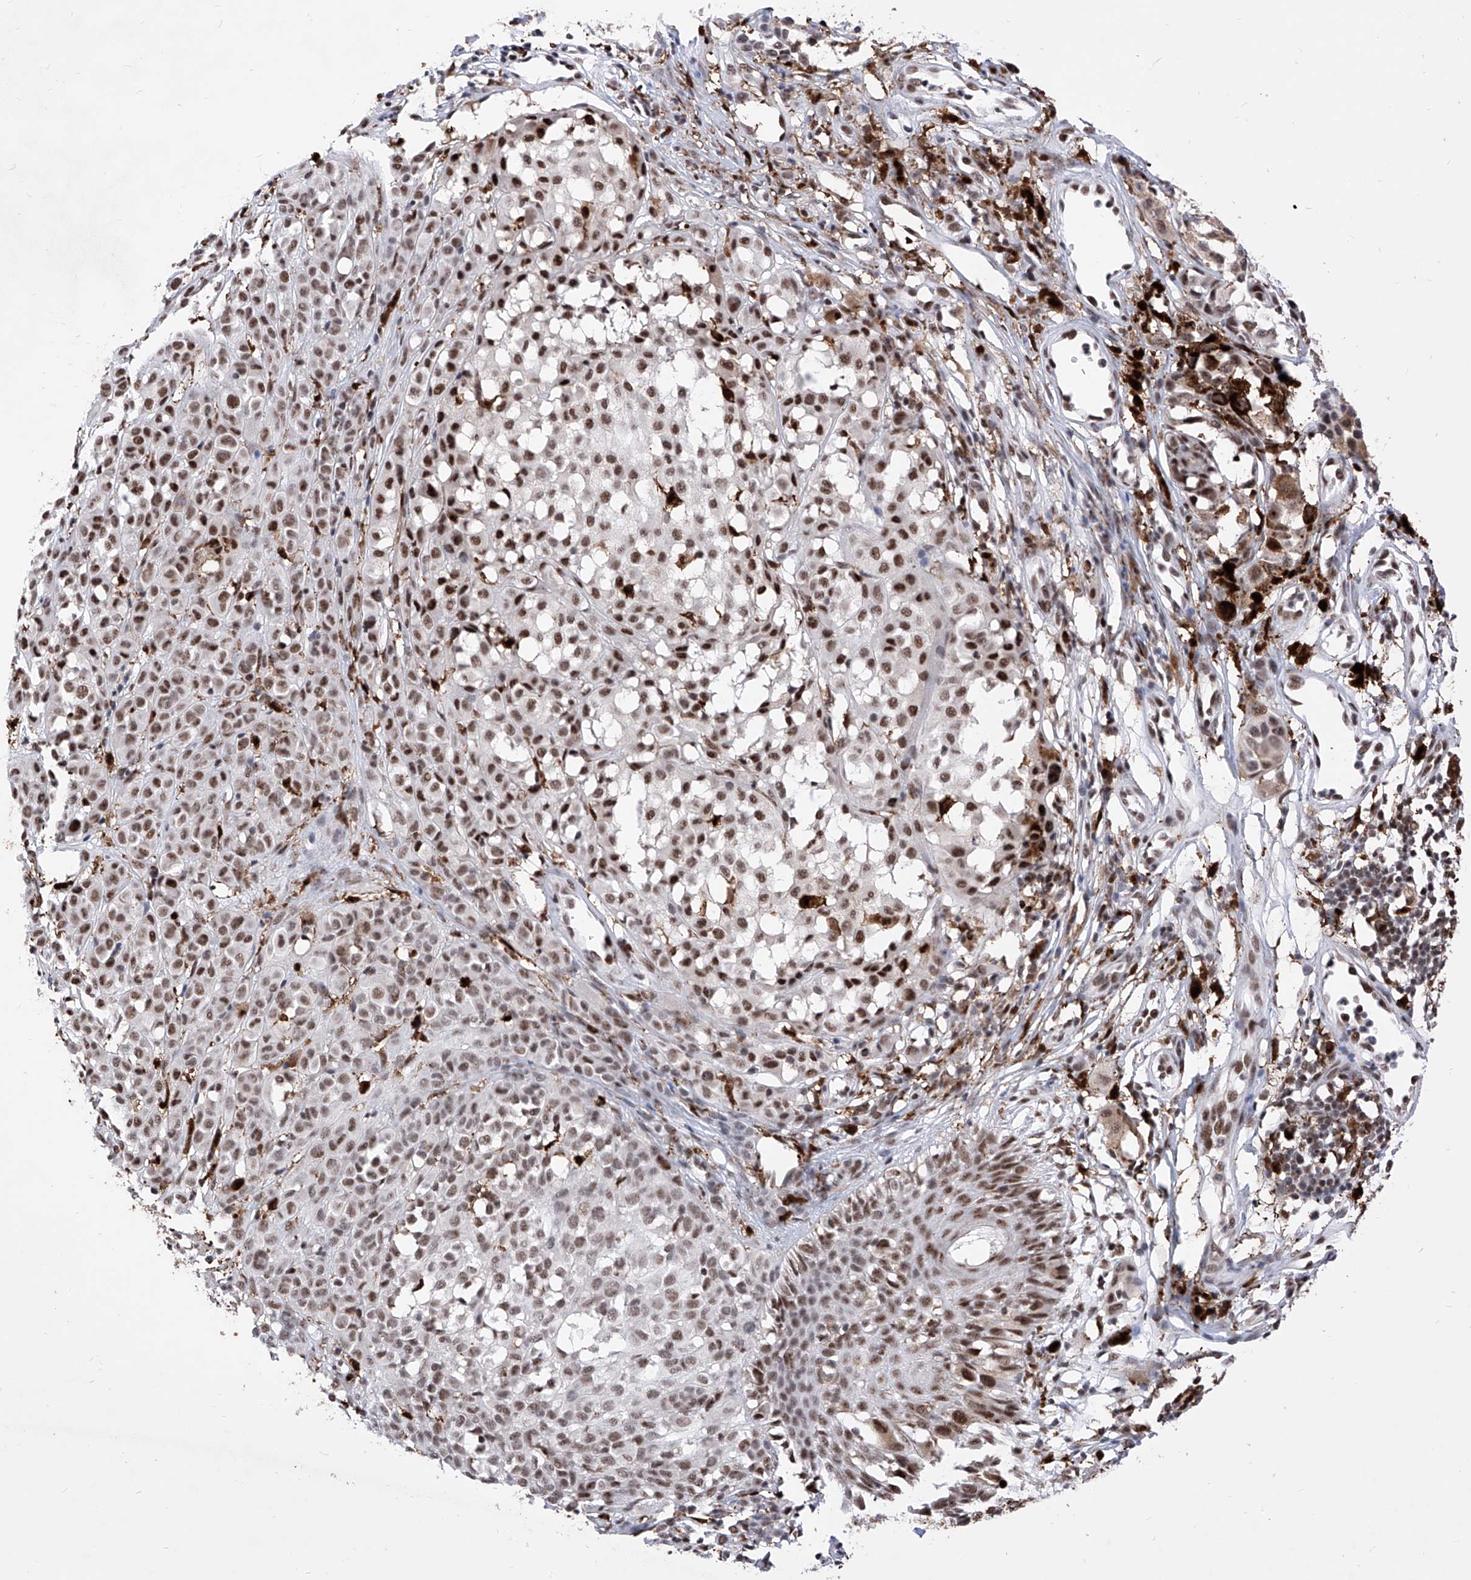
{"staining": {"intensity": "moderate", "quantity": ">75%", "location": "nuclear"}, "tissue": "melanoma", "cell_type": "Tumor cells", "image_type": "cancer", "snomed": [{"axis": "morphology", "description": "Malignant melanoma, NOS"}, {"axis": "topography", "description": "Skin of leg"}], "caption": "A photomicrograph showing moderate nuclear positivity in approximately >75% of tumor cells in malignant melanoma, as visualized by brown immunohistochemical staining.", "gene": "PHF5A", "patient": {"sex": "female", "age": 72}}